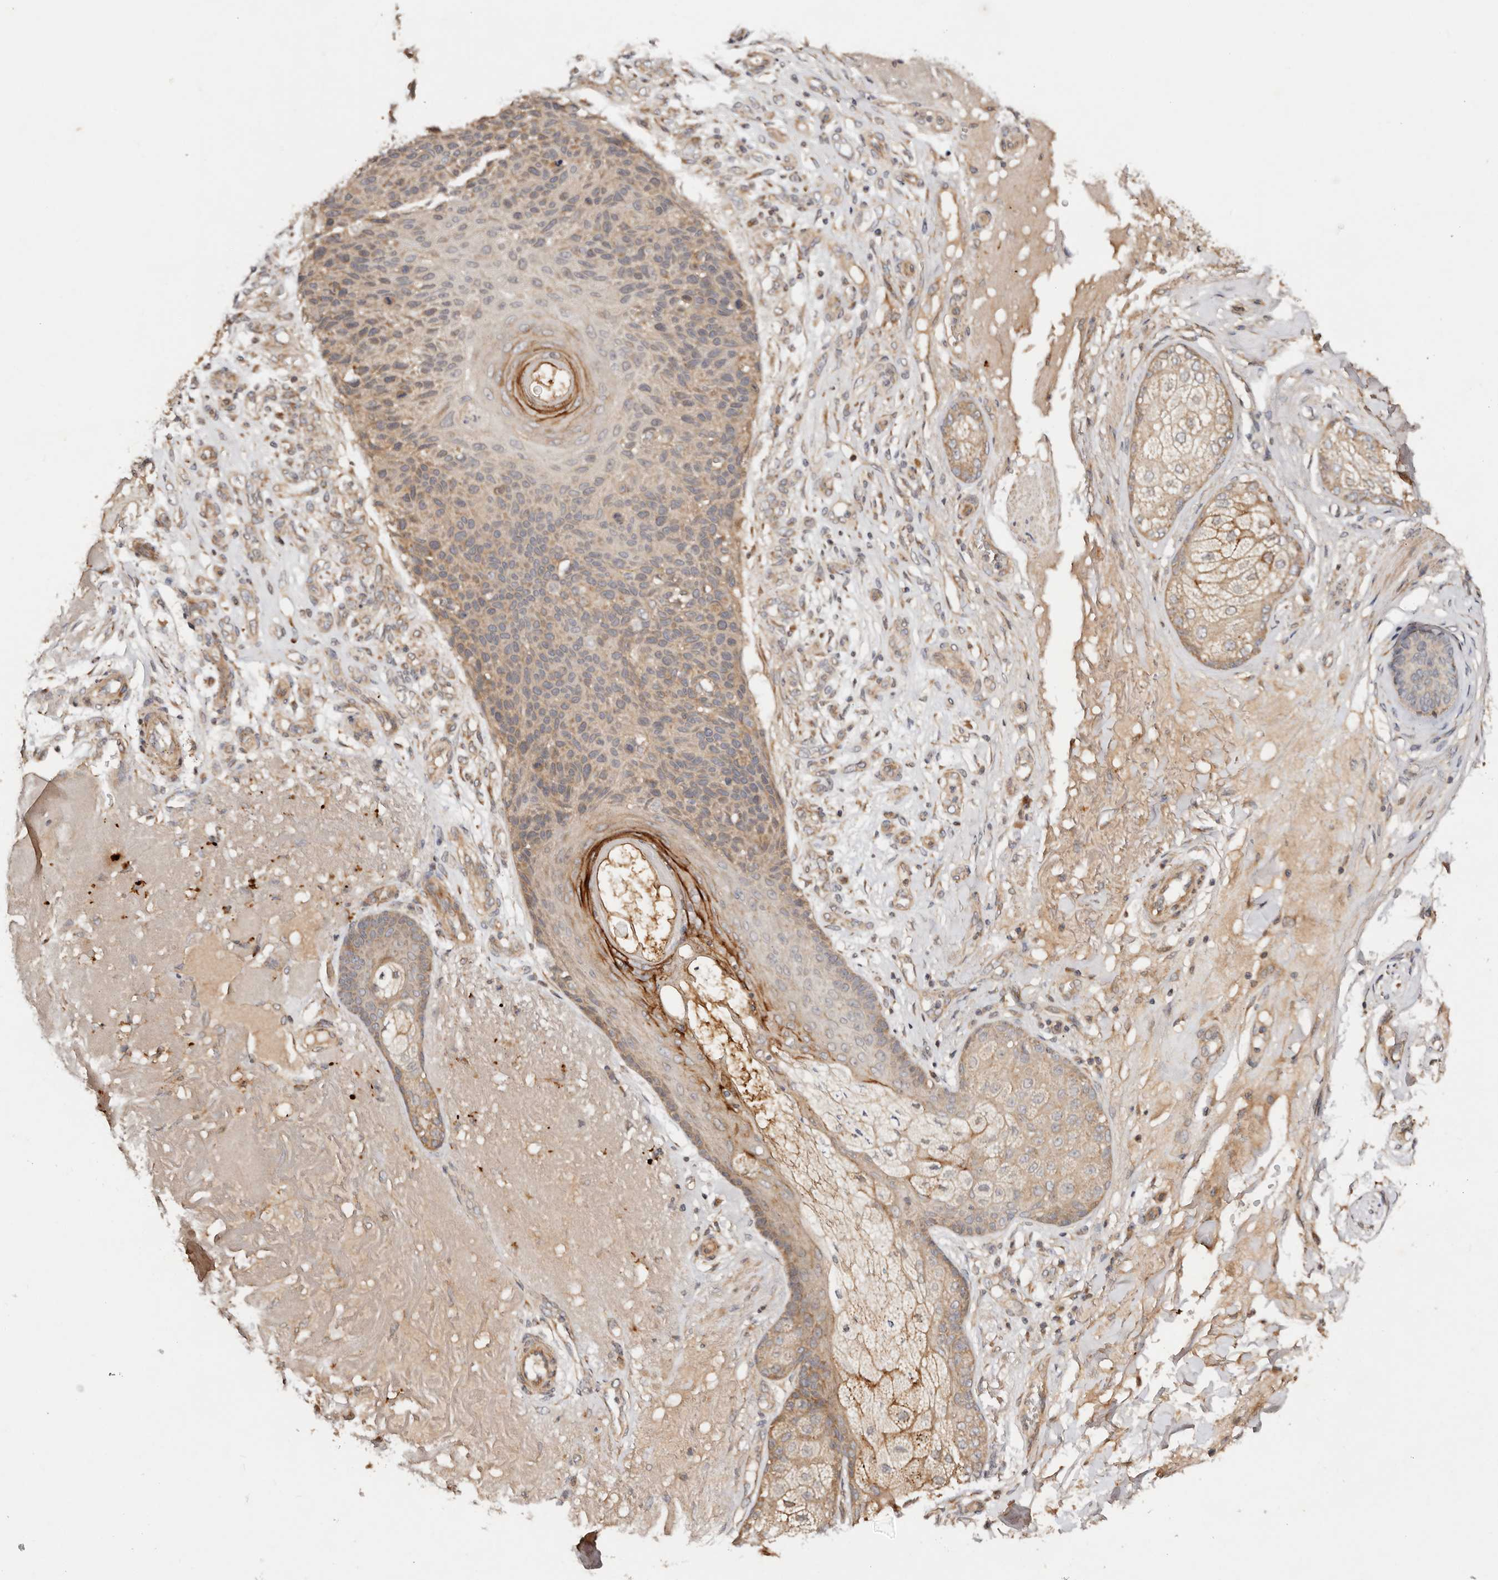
{"staining": {"intensity": "weak", "quantity": ">75%", "location": "cytoplasmic/membranous"}, "tissue": "skin cancer", "cell_type": "Tumor cells", "image_type": "cancer", "snomed": [{"axis": "morphology", "description": "Squamous cell carcinoma, NOS"}, {"axis": "topography", "description": "Skin"}], "caption": "Human skin cancer (squamous cell carcinoma) stained with a protein marker displays weak staining in tumor cells.", "gene": "DENND11", "patient": {"sex": "female", "age": 88}}